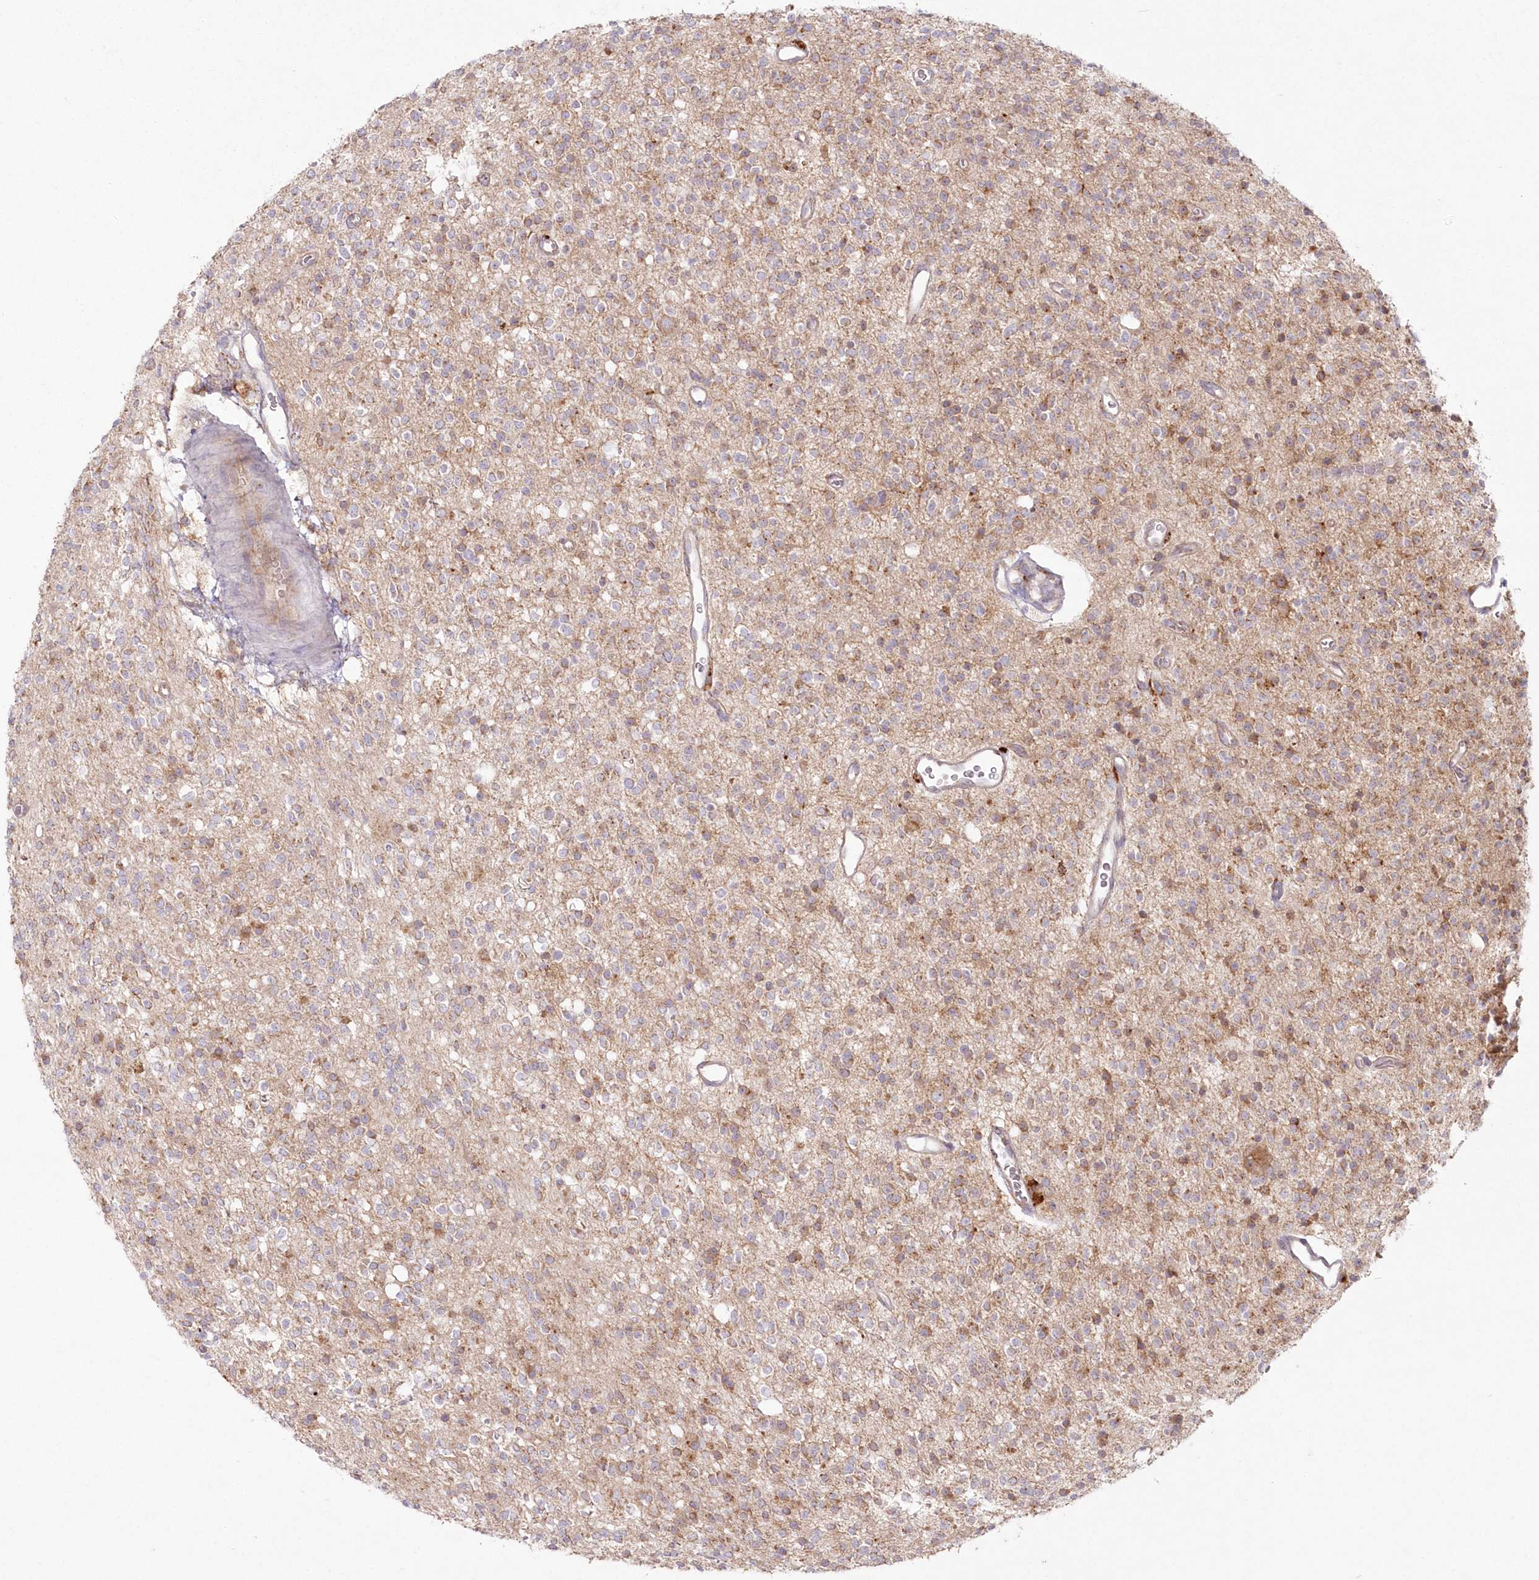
{"staining": {"intensity": "moderate", "quantity": "<25%", "location": "cytoplasmic/membranous"}, "tissue": "glioma", "cell_type": "Tumor cells", "image_type": "cancer", "snomed": [{"axis": "morphology", "description": "Glioma, malignant, High grade"}, {"axis": "topography", "description": "Brain"}], "caption": "A brown stain labels moderate cytoplasmic/membranous staining of a protein in malignant high-grade glioma tumor cells.", "gene": "ARSB", "patient": {"sex": "male", "age": 34}}